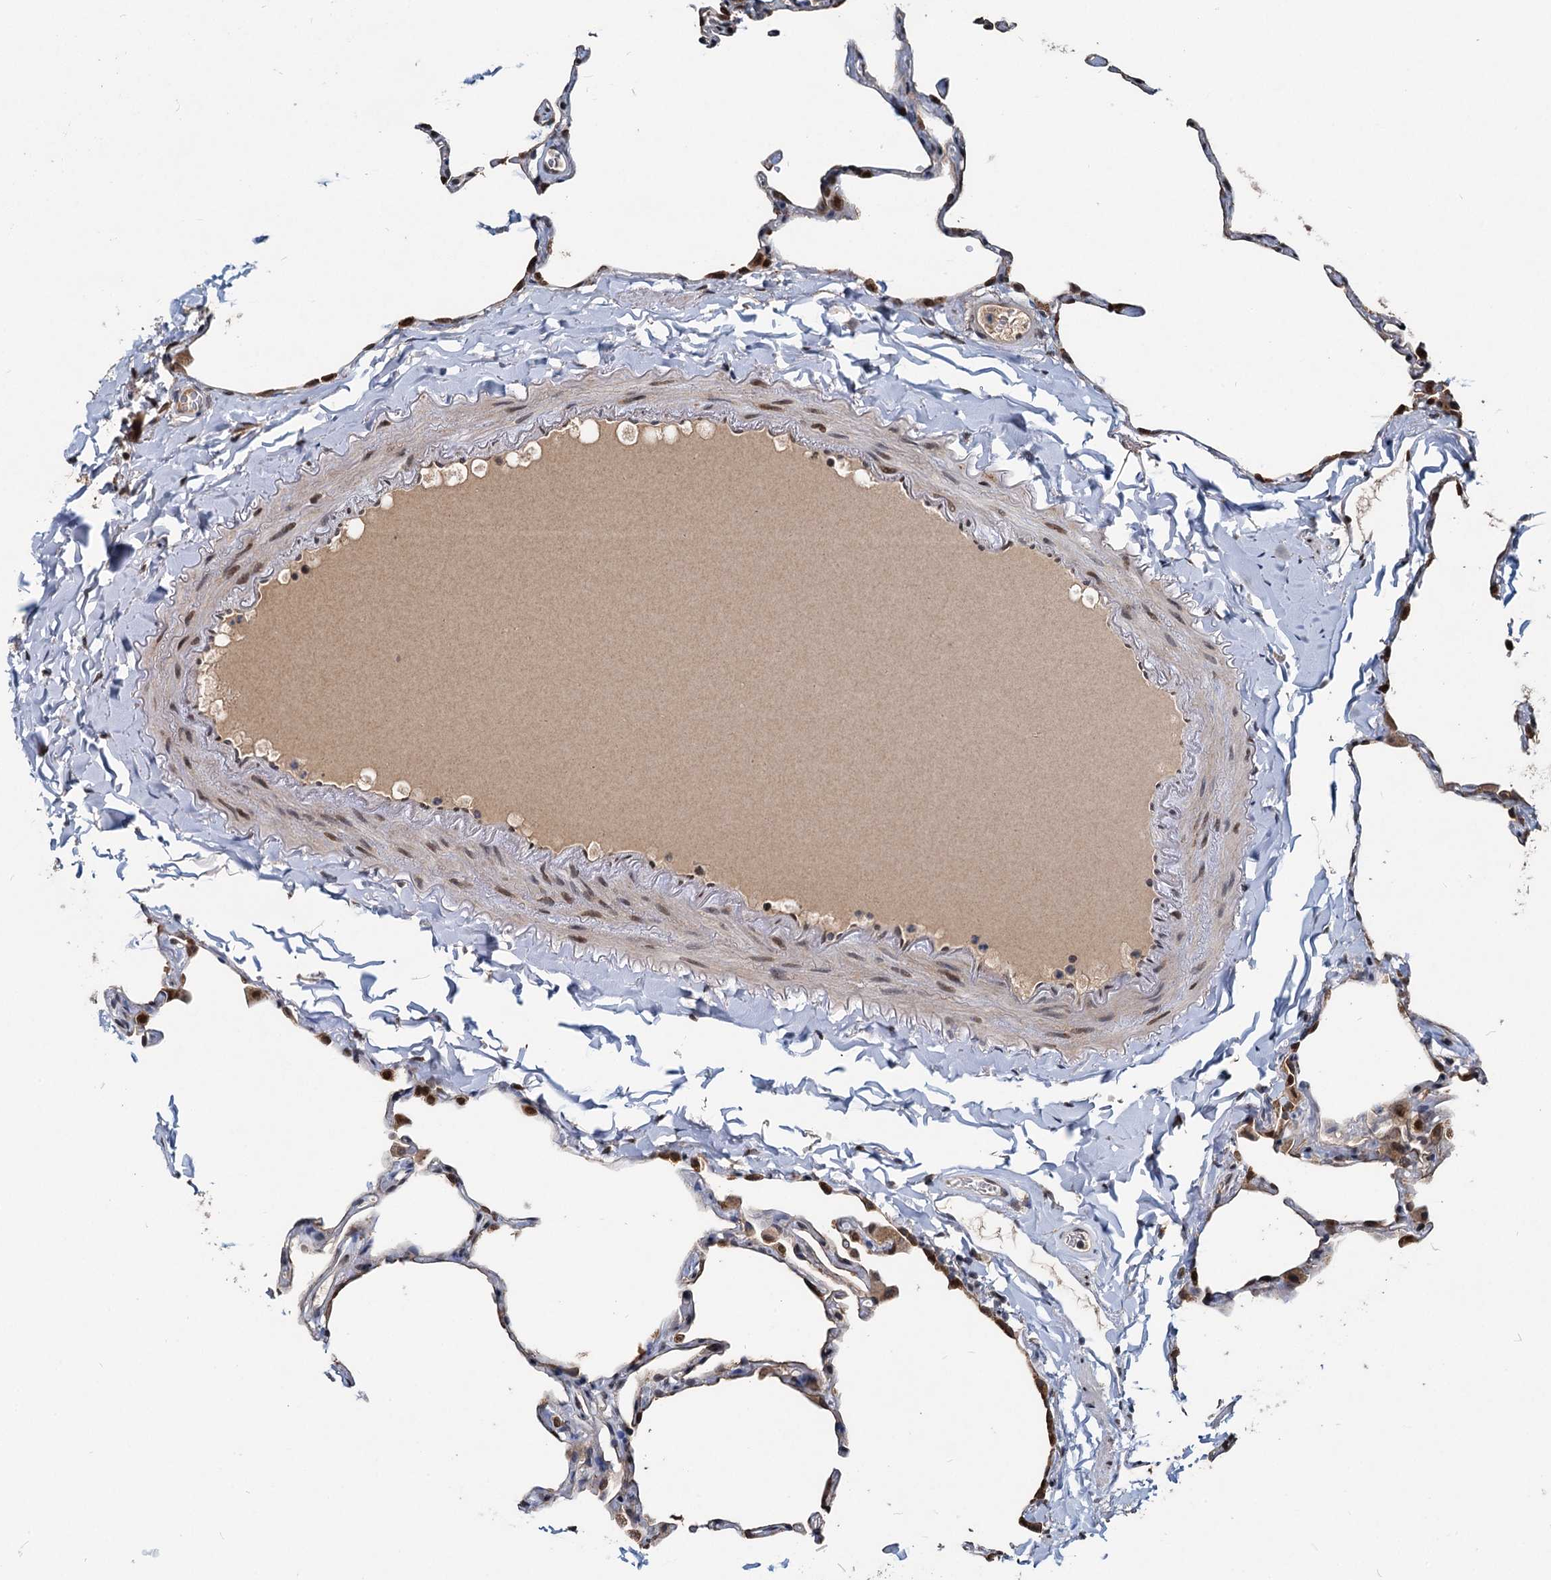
{"staining": {"intensity": "strong", "quantity": "<25%", "location": "cytoplasmic/membranous,nuclear"}, "tissue": "lung", "cell_type": "Alveolar cells", "image_type": "normal", "snomed": [{"axis": "morphology", "description": "Normal tissue, NOS"}, {"axis": "topography", "description": "Lung"}], "caption": "Unremarkable lung shows strong cytoplasmic/membranous,nuclear staining in approximately <25% of alveolar cells.", "gene": "RITA1", "patient": {"sex": "male", "age": 65}}